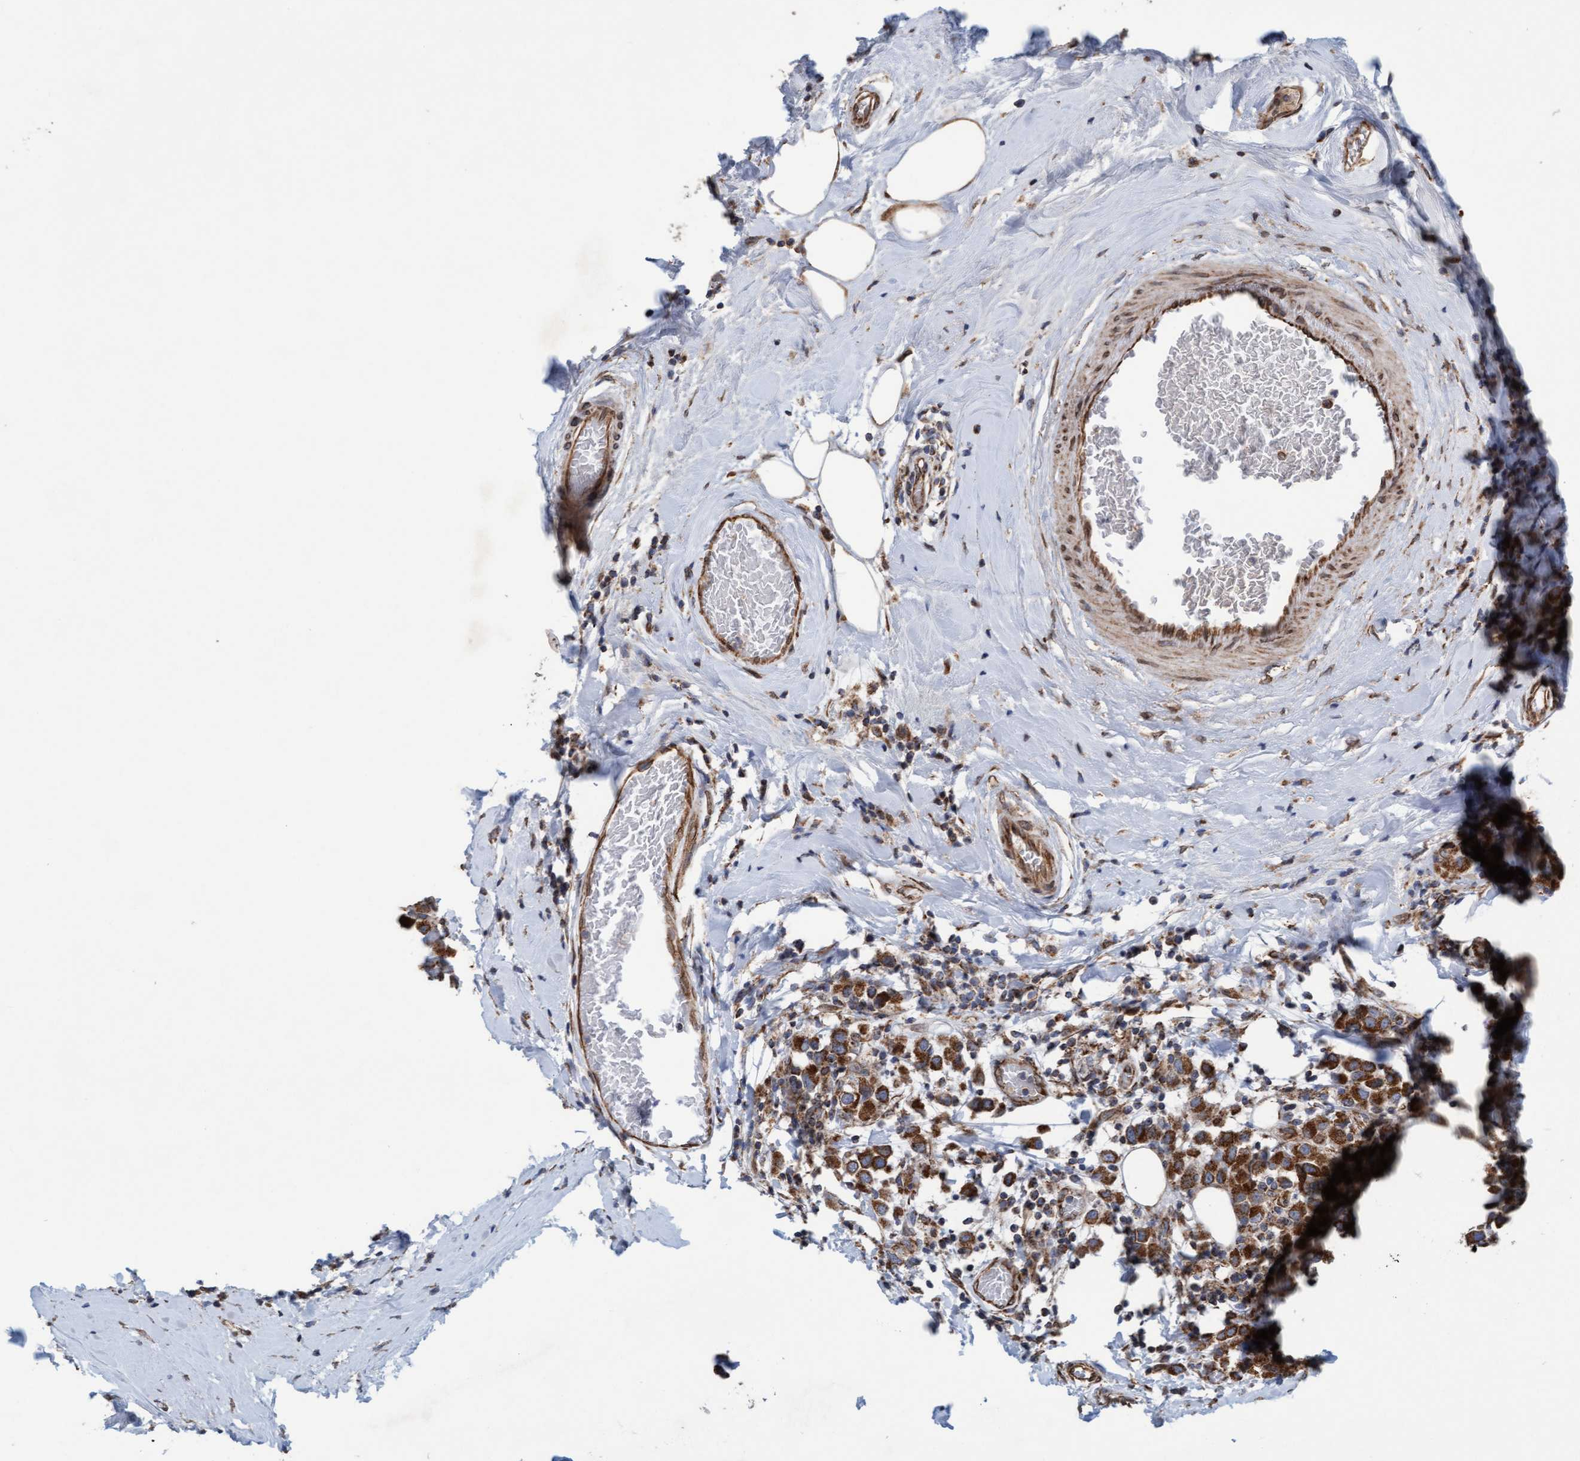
{"staining": {"intensity": "strong", "quantity": ">75%", "location": "cytoplasmic/membranous"}, "tissue": "breast cancer", "cell_type": "Tumor cells", "image_type": "cancer", "snomed": [{"axis": "morphology", "description": "Duct carcinoma"}, {"axis": "topography", "description": "Breast"}], "caption": "The immunohistochemical stain labels strong cytoplasmic/membranous expression in tumor cells of intraductal carcinoma (breast) tissue.", "gene": "MRPS23", "patient": {"sex": "female", "age": 61}}